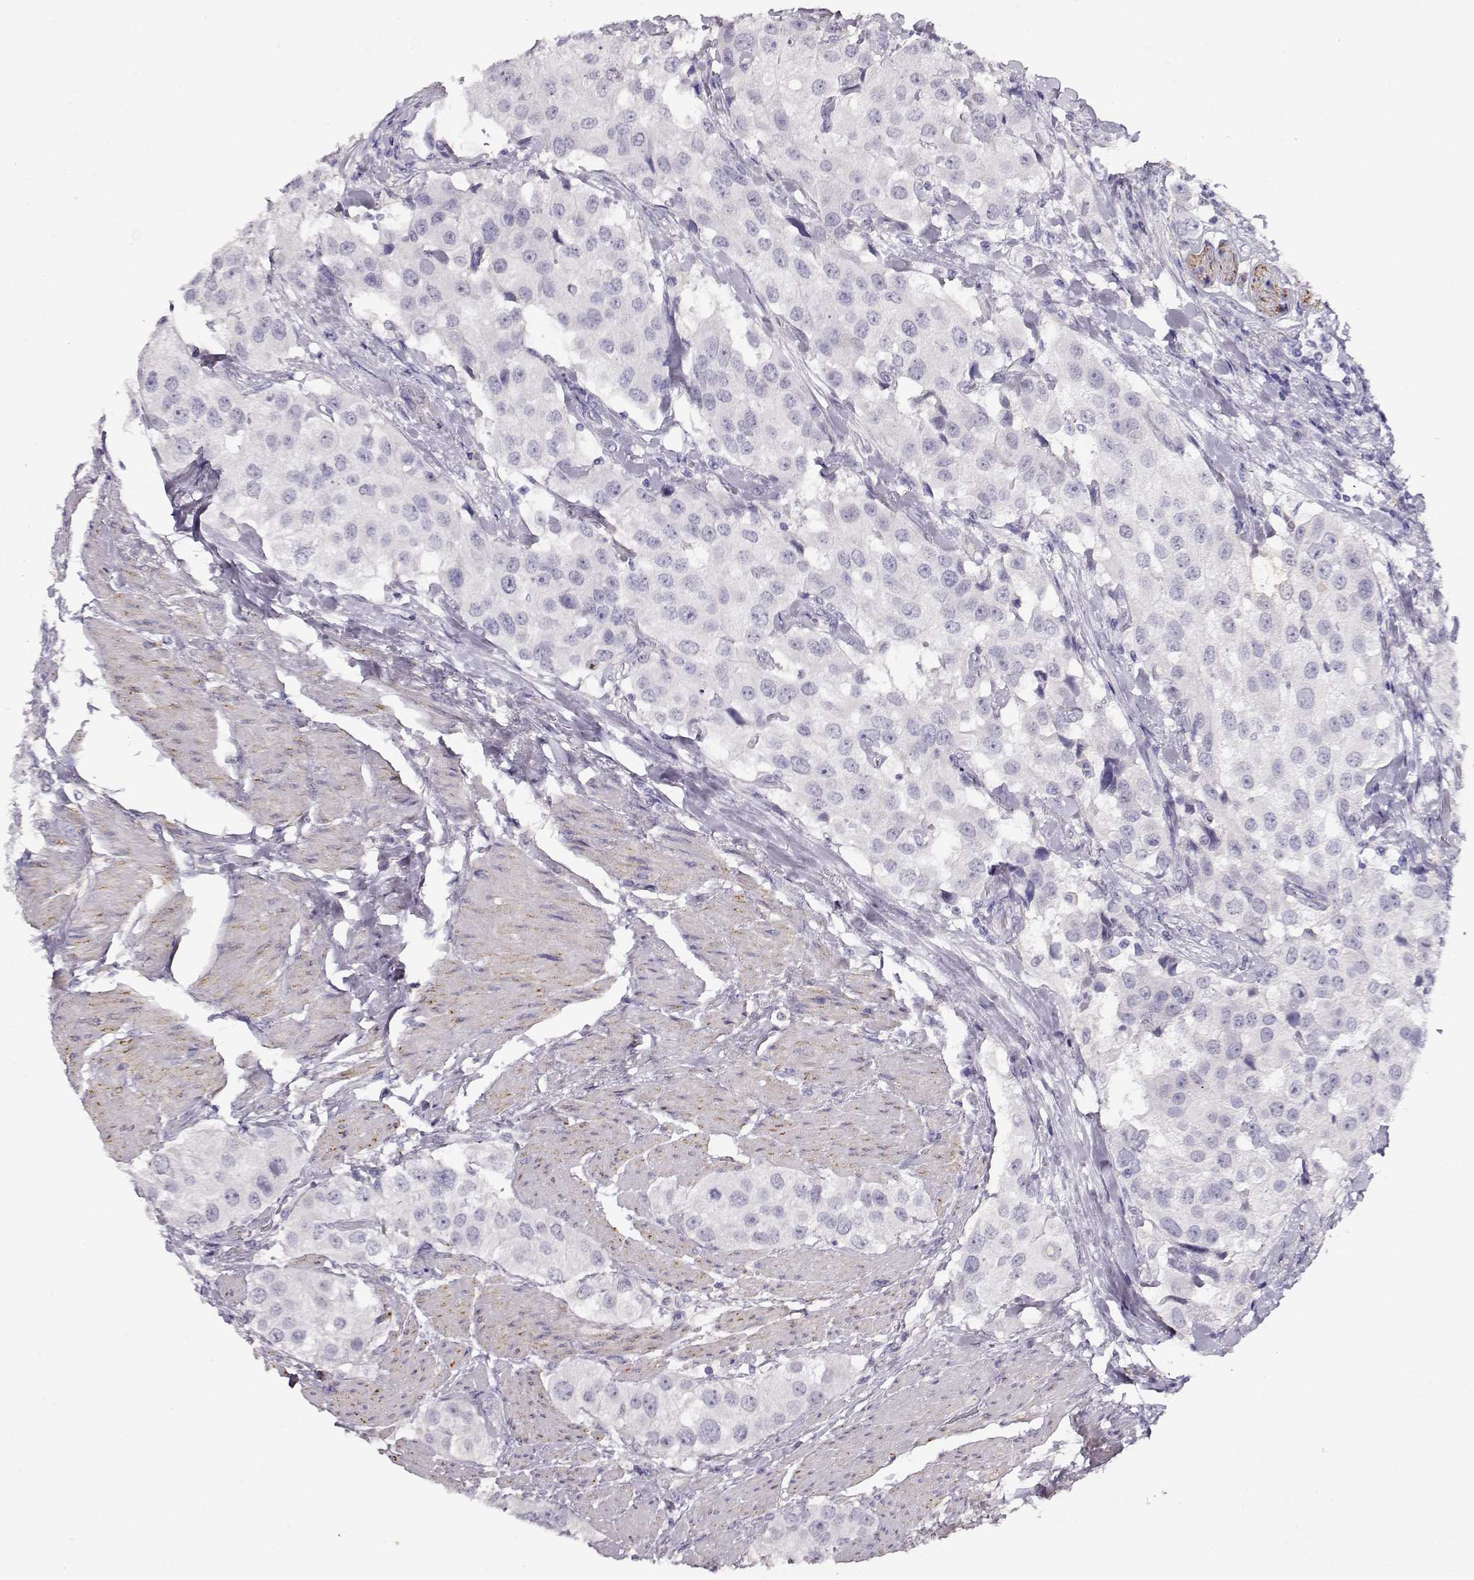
{"staining": {"intensity": "negative", "quantity": "none", "location": "none"}, "tissue": "urothelial cancer", "cell_type": "Tumor cells", "image_type": "cancer", "snomed": [{"axis": "morphology", "description": "Urothelial carcinoma, High grade"}, {"axis": "topography", "description": "Urinary bladder"}], "caption": "Immunohistochemistry (IHC) histopathology image of neoplastic tissue: high-grade urothelial carcinoma stained with DAB shows no significant protein staining in tumor cells. (Brightfield microscopy of DAB IHC at high magnification).", "gene": "RBM44", "patient": {"sex": "female", "age": 64}}